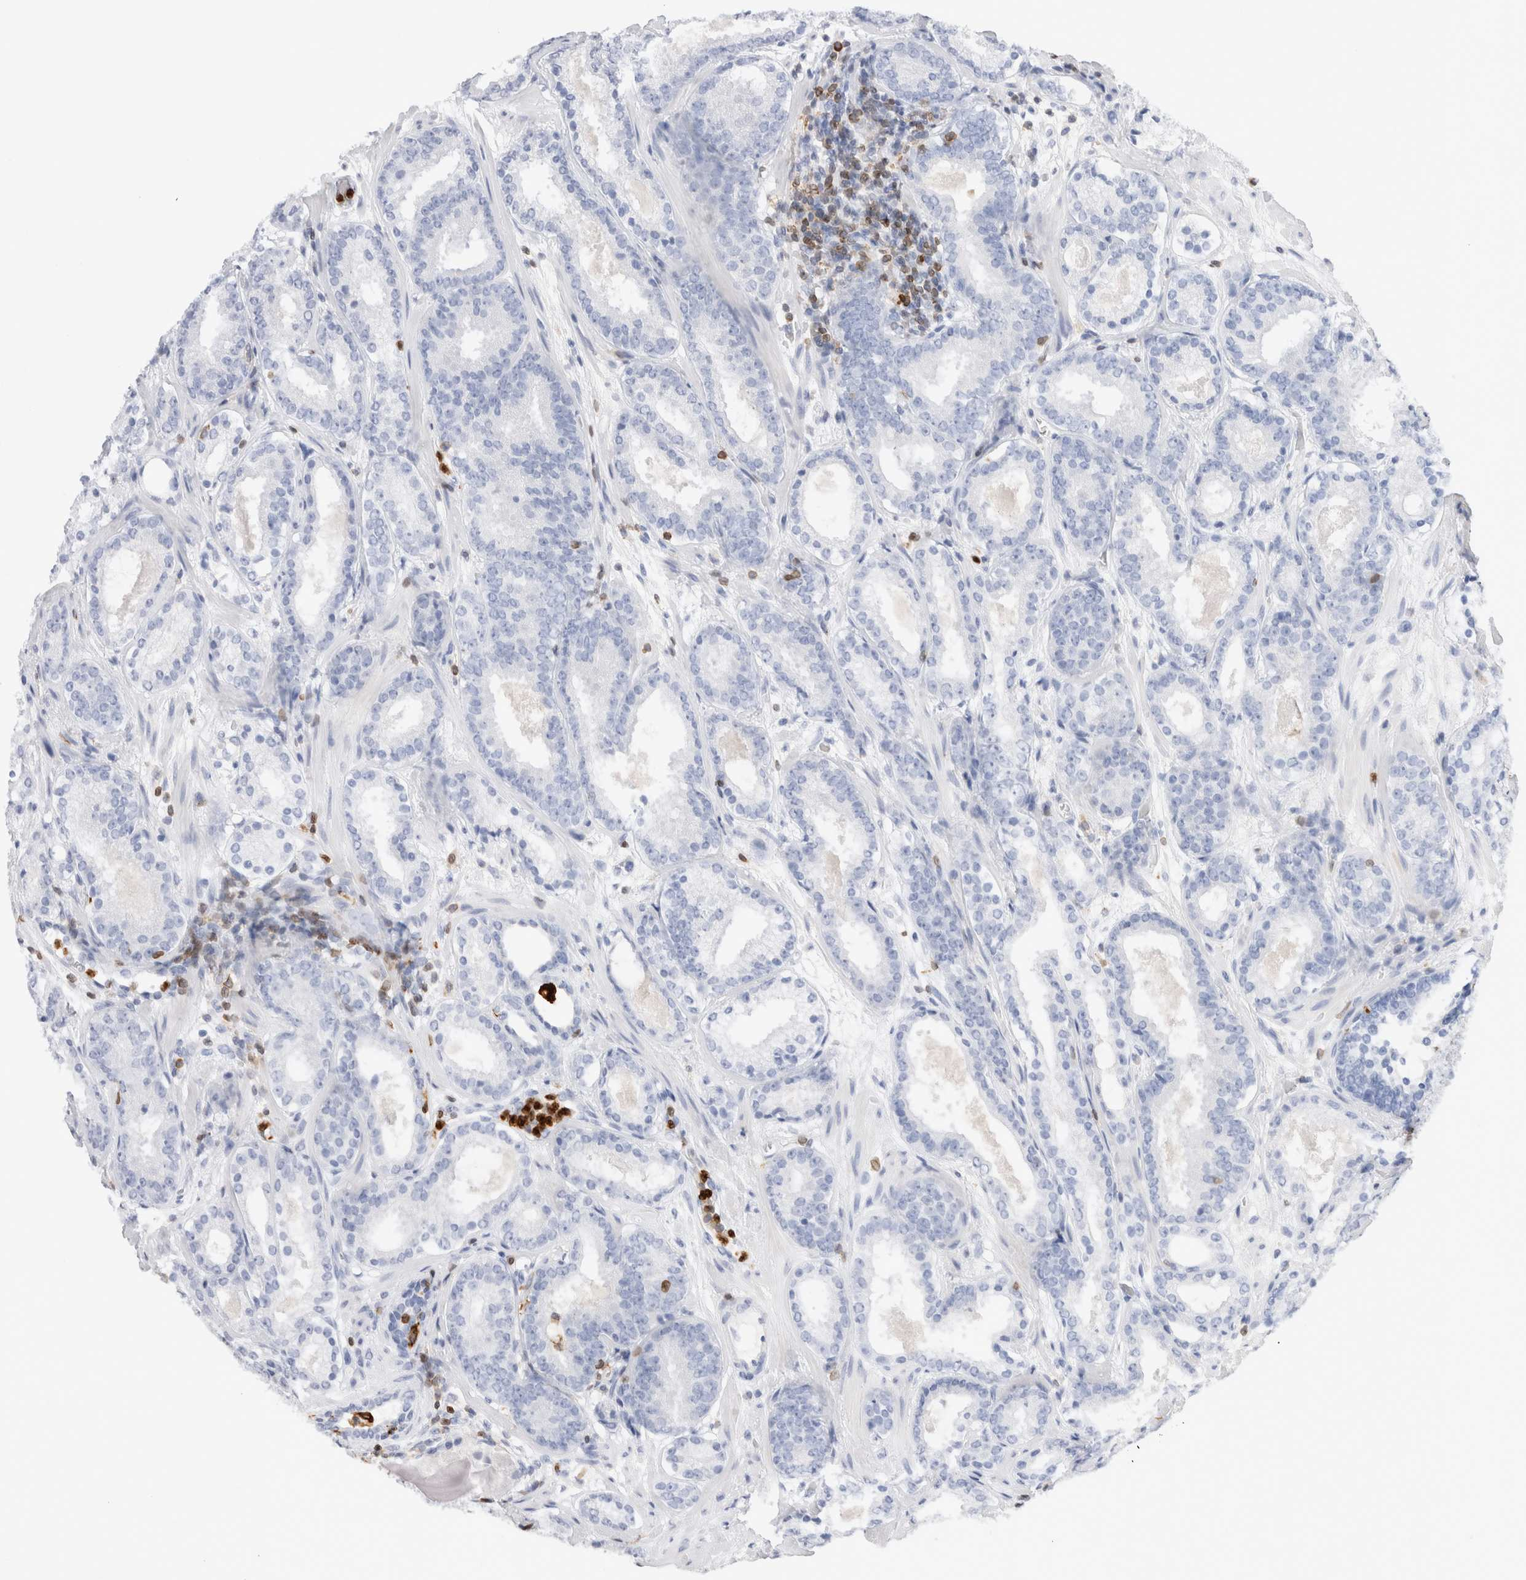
{"staining": {"intensity": "negative", "quantity": "none", "location": "none"}, "tissue": "prostate cancer", "cell_type": "Tumor cells", "image_type": "cancer", "snomed": [{"axis": "morphology", "description": "Adenocarcinoma, Low grade"}, {"axis": "topography", "description": "Prostate"}], "caption": "Tumor cells show no significant protein positivity in prostate adenocarcinoma (low-grade).", "gene": "ALOX5AP", "patient": {"sex": "male", "age": 69}}